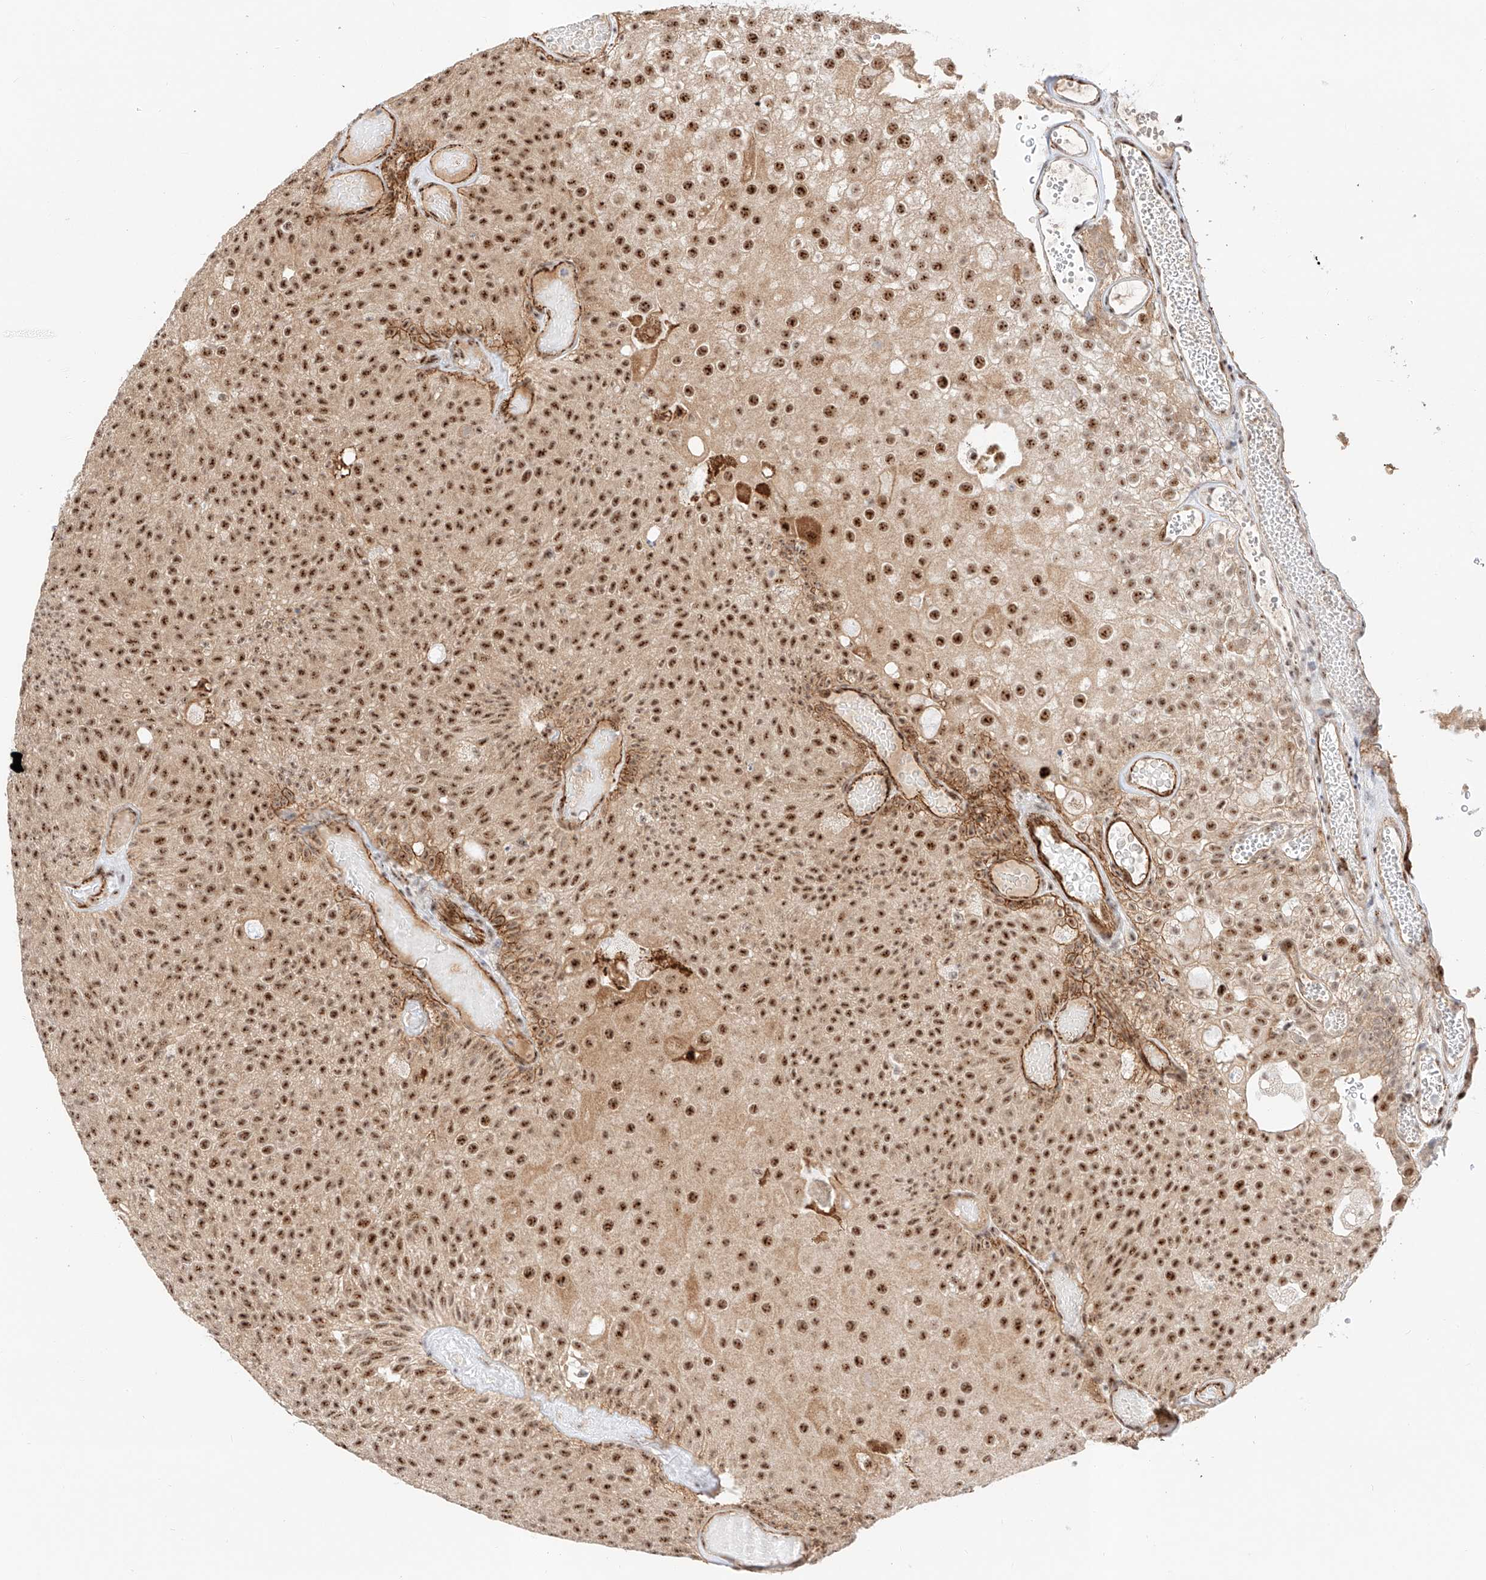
{"staining": {"intensity": "strong", "quantity": ">75%", "location": "nuclear"}, "tissue": "urothelial cancer", "cell_type": "Tumor cells", "image_type": "cancer", "snomed": [{"axis": "morphology", "description": "Urothelial carcinoma, Low grade"}, {"axis": "topography", "description": "Urinary bladder"}], "caption": "Protein expression analysis of urothelial carcinoma (low-grade) shows strong nuclear staining in about >75% of tumor cells. (DAB IHC, brown staining for protein, blue staining for nuclei).", "gene": "ATXN7L2", "patient": {"sex": "male", "age": 78}}